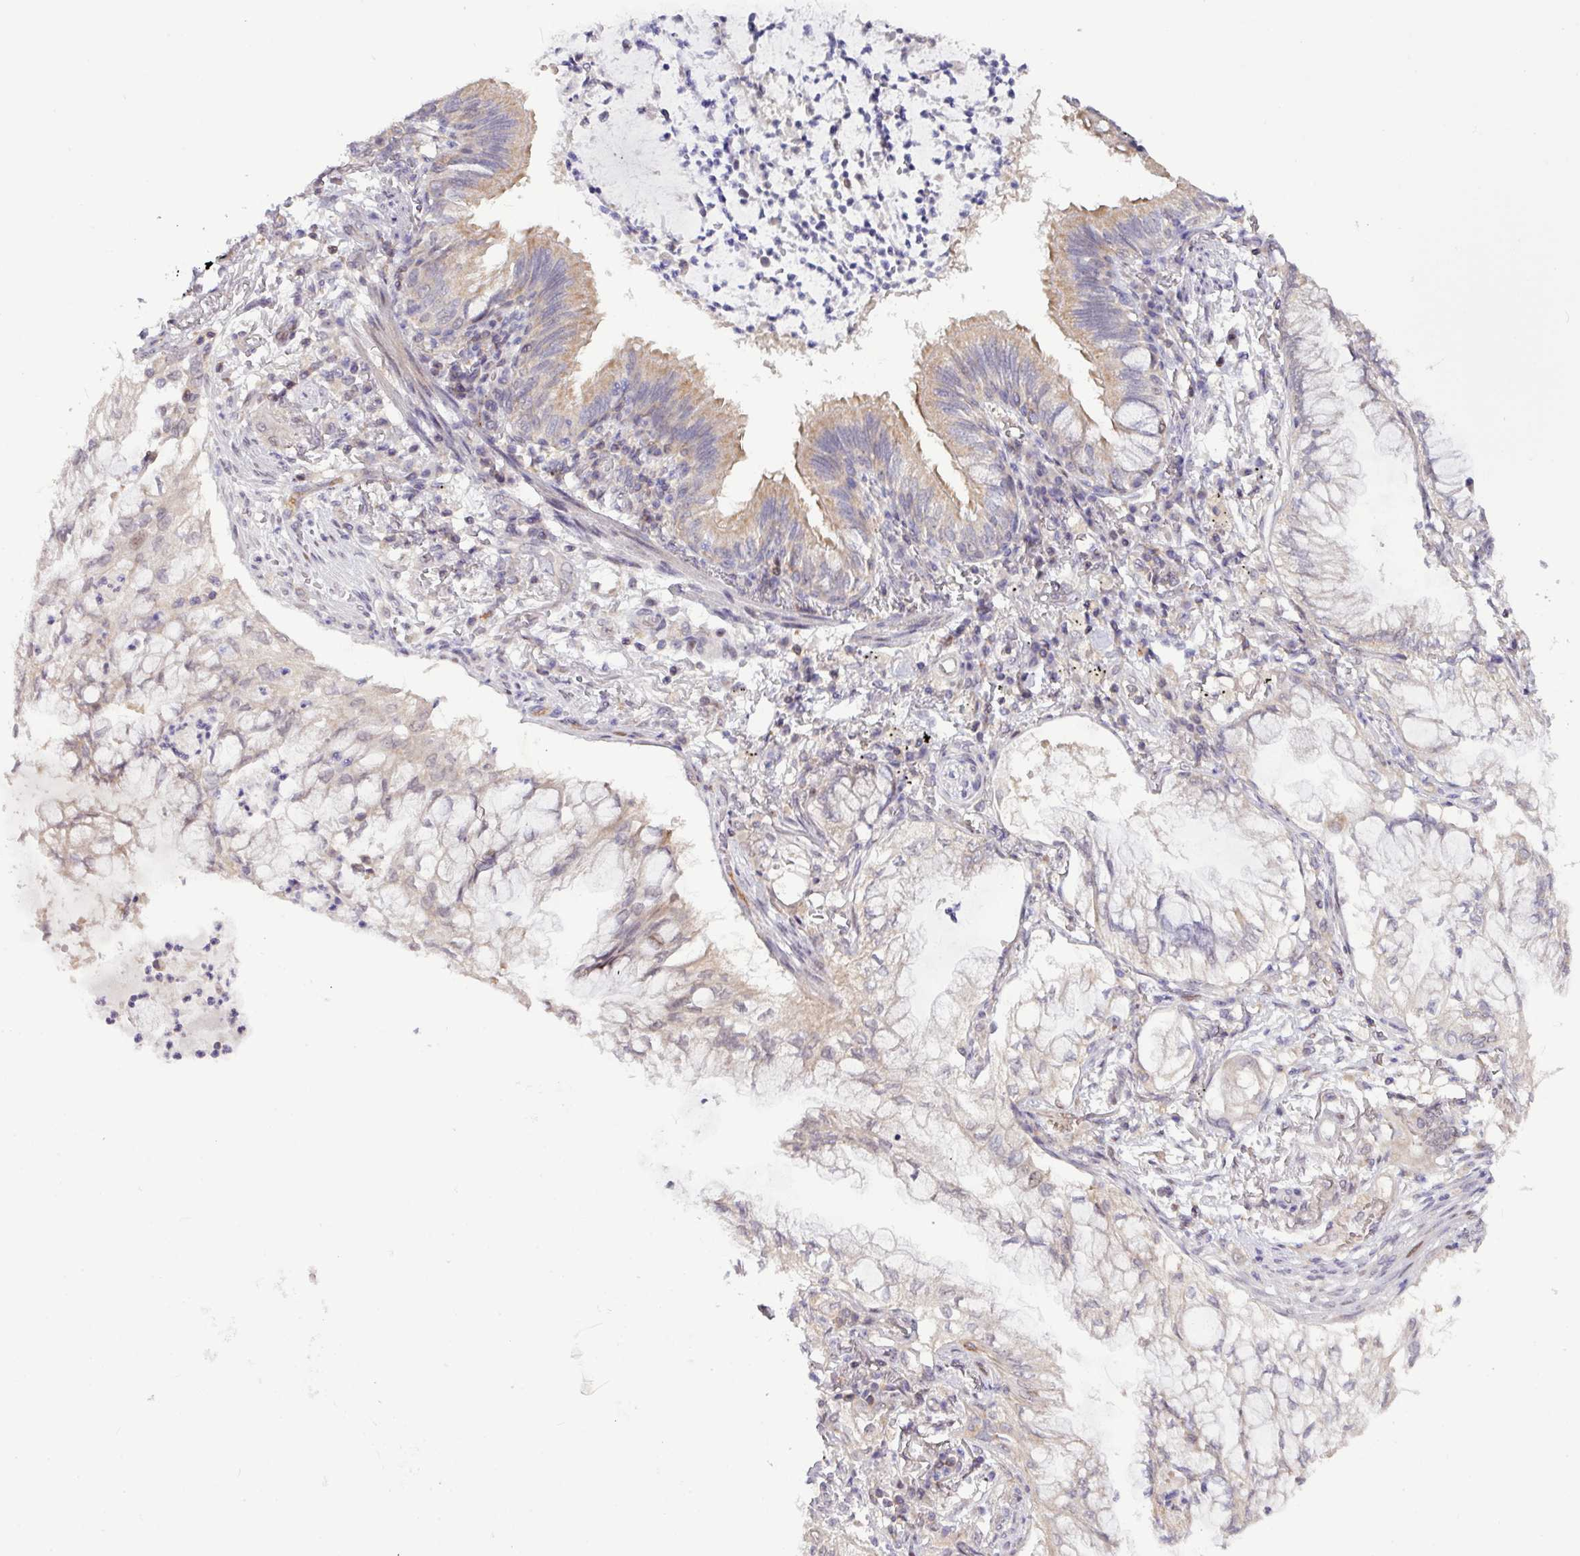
{"staining": {"intensity": "weak", "quantity": "<25%", "location": "cytoplasmic/membranous"}, "tissue": "lung cancer", "cell_type": "Tumor cells", "image_type": "cancer", "snomed": [{"axis": "morphology", "description": "Adenocarcinoma, NOS"}, {"axis": "topography", "description": "Lung"}], "caption": "Photomicrograph shows no protein expression in tumor cells of lung cancer (adenocarcinoma) tissue. Brightfield microscopy of immunohistochemistry stained with DAB (brown) and hematoxylin (blue), captured at high magnification.", "gene": "RTL3", "patient": {"sex": "female", "age": 70}}